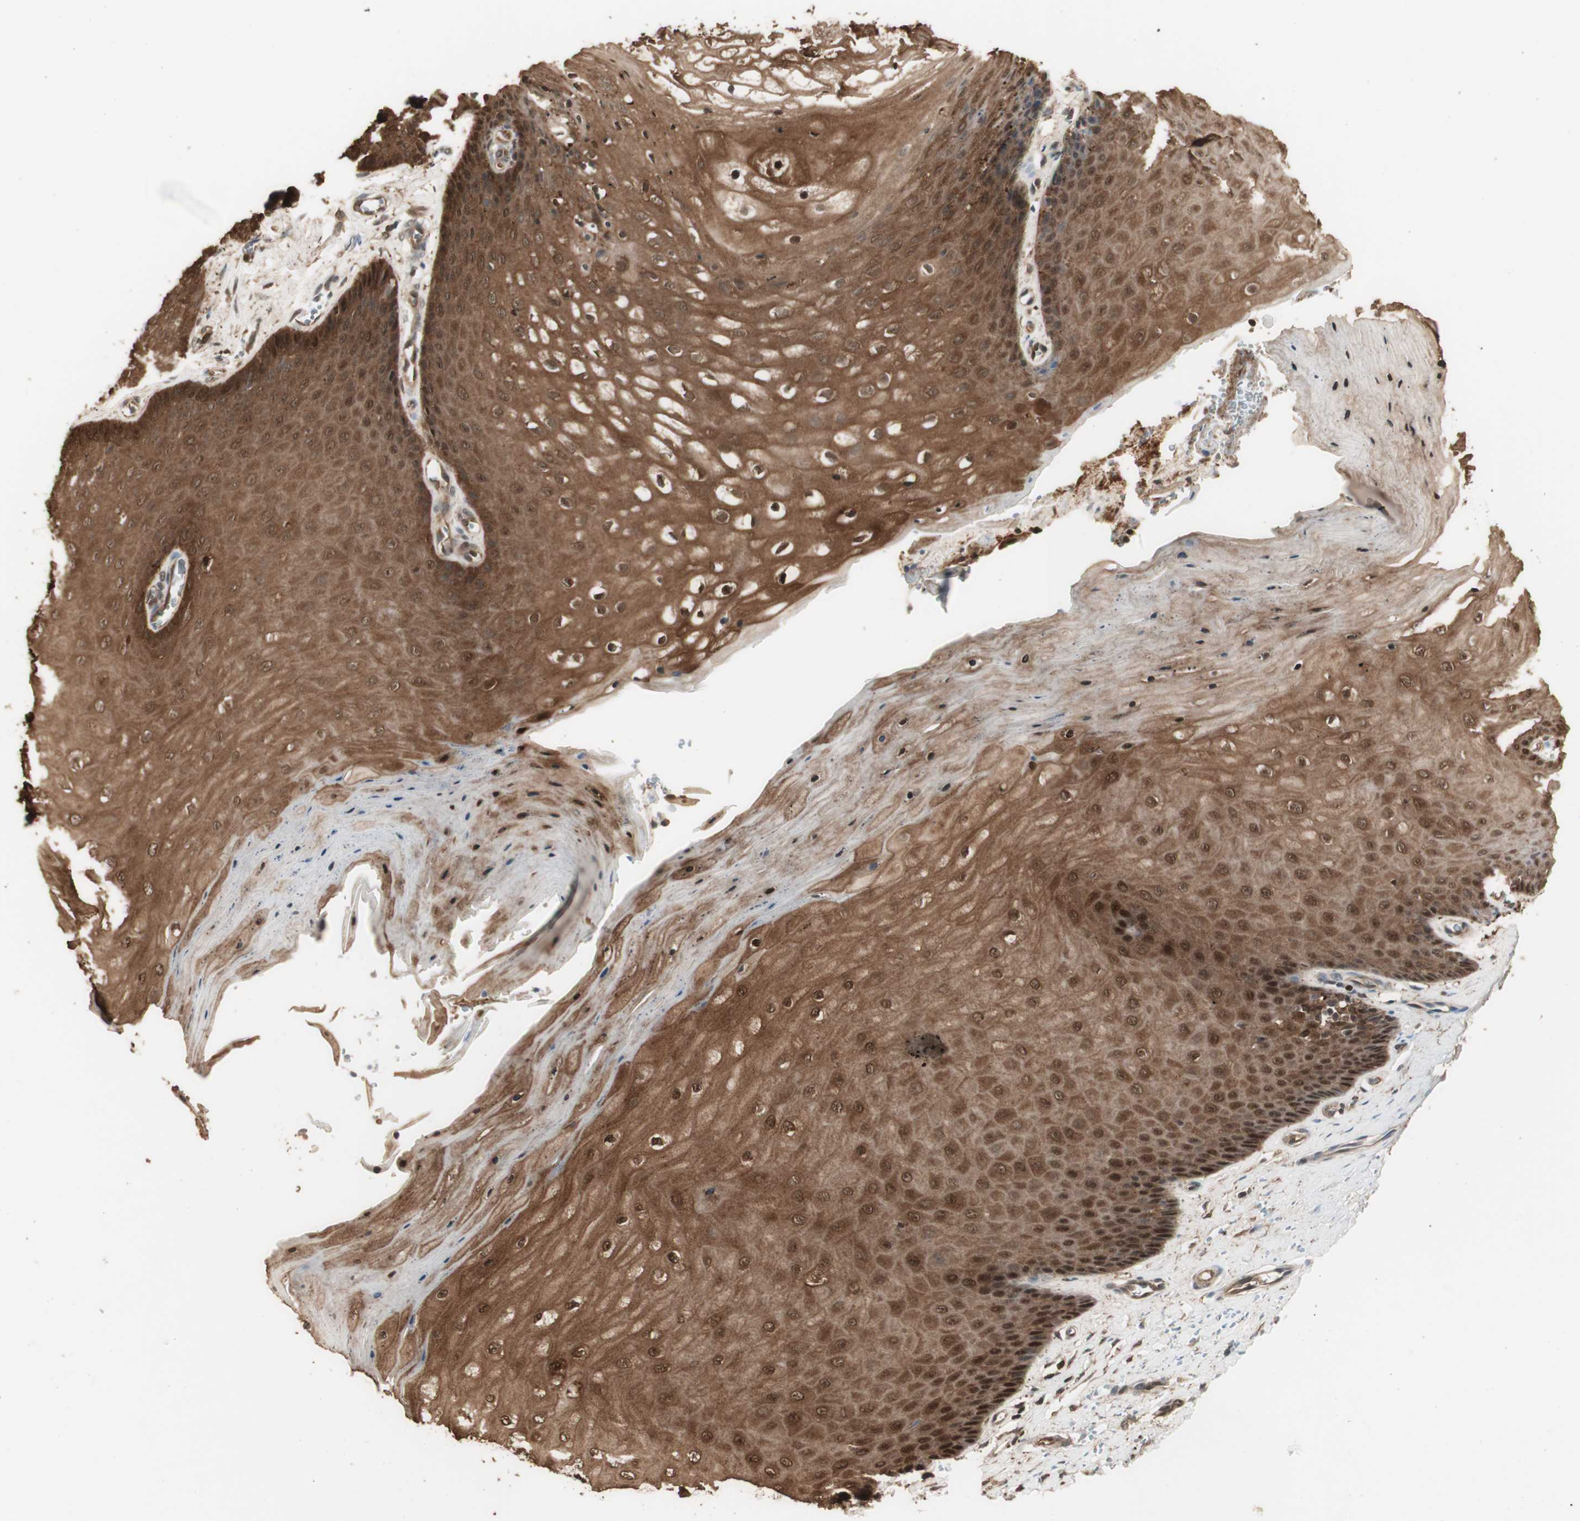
{"staining": {"intensity": "strong", "quantity": ">75%", "location": "cytoplasmic/membranous,nuclear"}, "tissue": "cervix", "cell_type": "Glandular cells", "image_type": "normal", "snomed": [{"axis": "morphology", "description": "Normal tissue, NOS"}, {"axis": "topography", "description": "Cervix"}], "caption": "High-power microscopy captured an IHC histopathology image of normal cervix, revealing strong cytoplasmic/membranous,nuclear positivity in about >75% of glandular cells.", "gene": "YWHAB", "patient": {"sex": "female", "age": 55}}